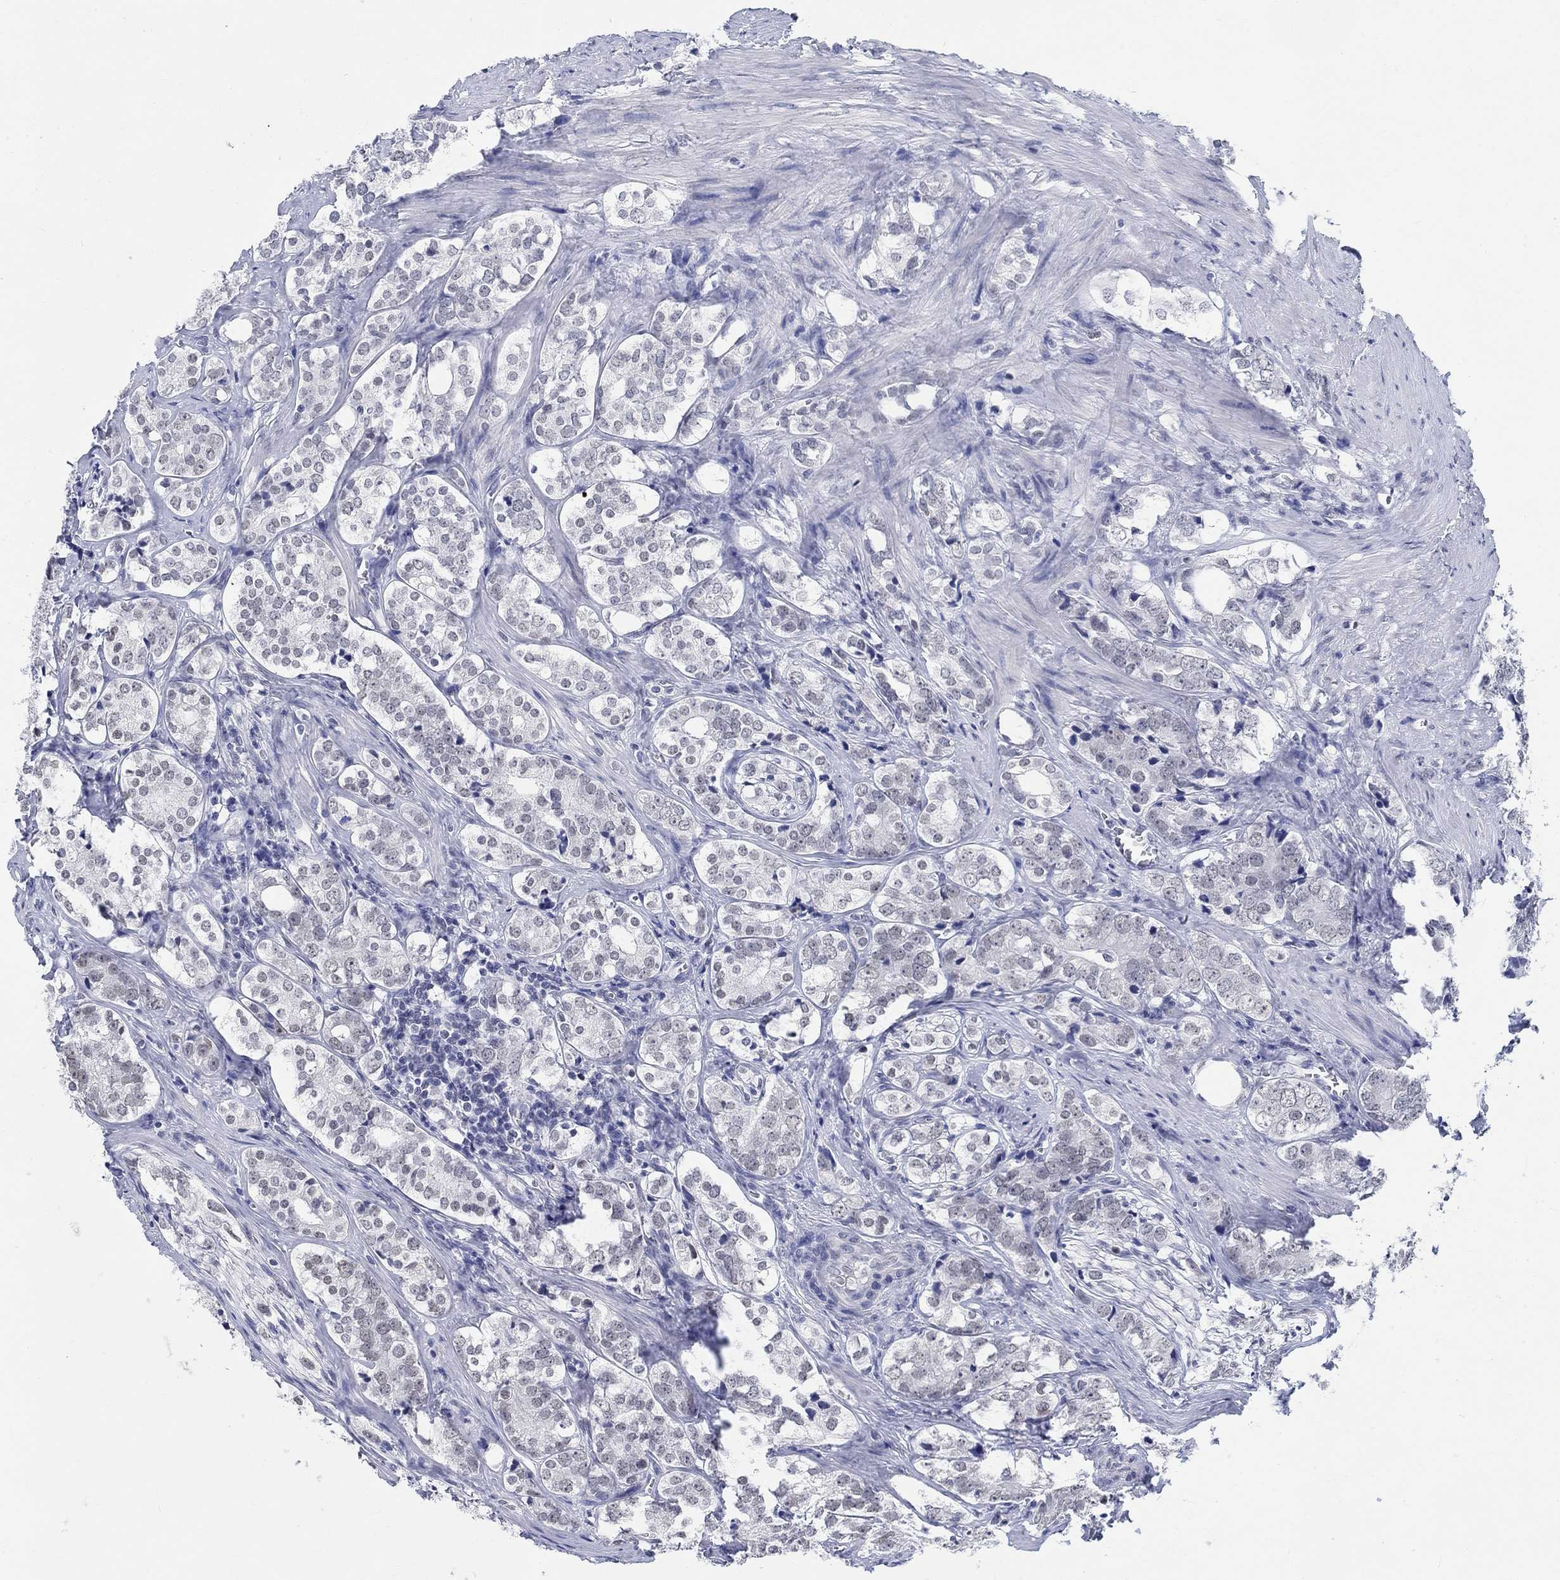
{"staining": {"intensity": "negative", "quantity": "none", "location": "none"}, "tissue": "prostate cancer", "cell_type": "Tumor cells", "image_type": "cancer", "snomed": [{"axis": "morphology", "description": "Adenocarcinoma, NOS"}, {"axis": "topography", "description": "Prostate and seminal vesicle, NOS"}], "caption": "Photomicrograph shows no protein staining in tumor cells of prostate cancer tissue.", "gene": "ANKS1B", "patient": {"sex": "male", "age": 63}}